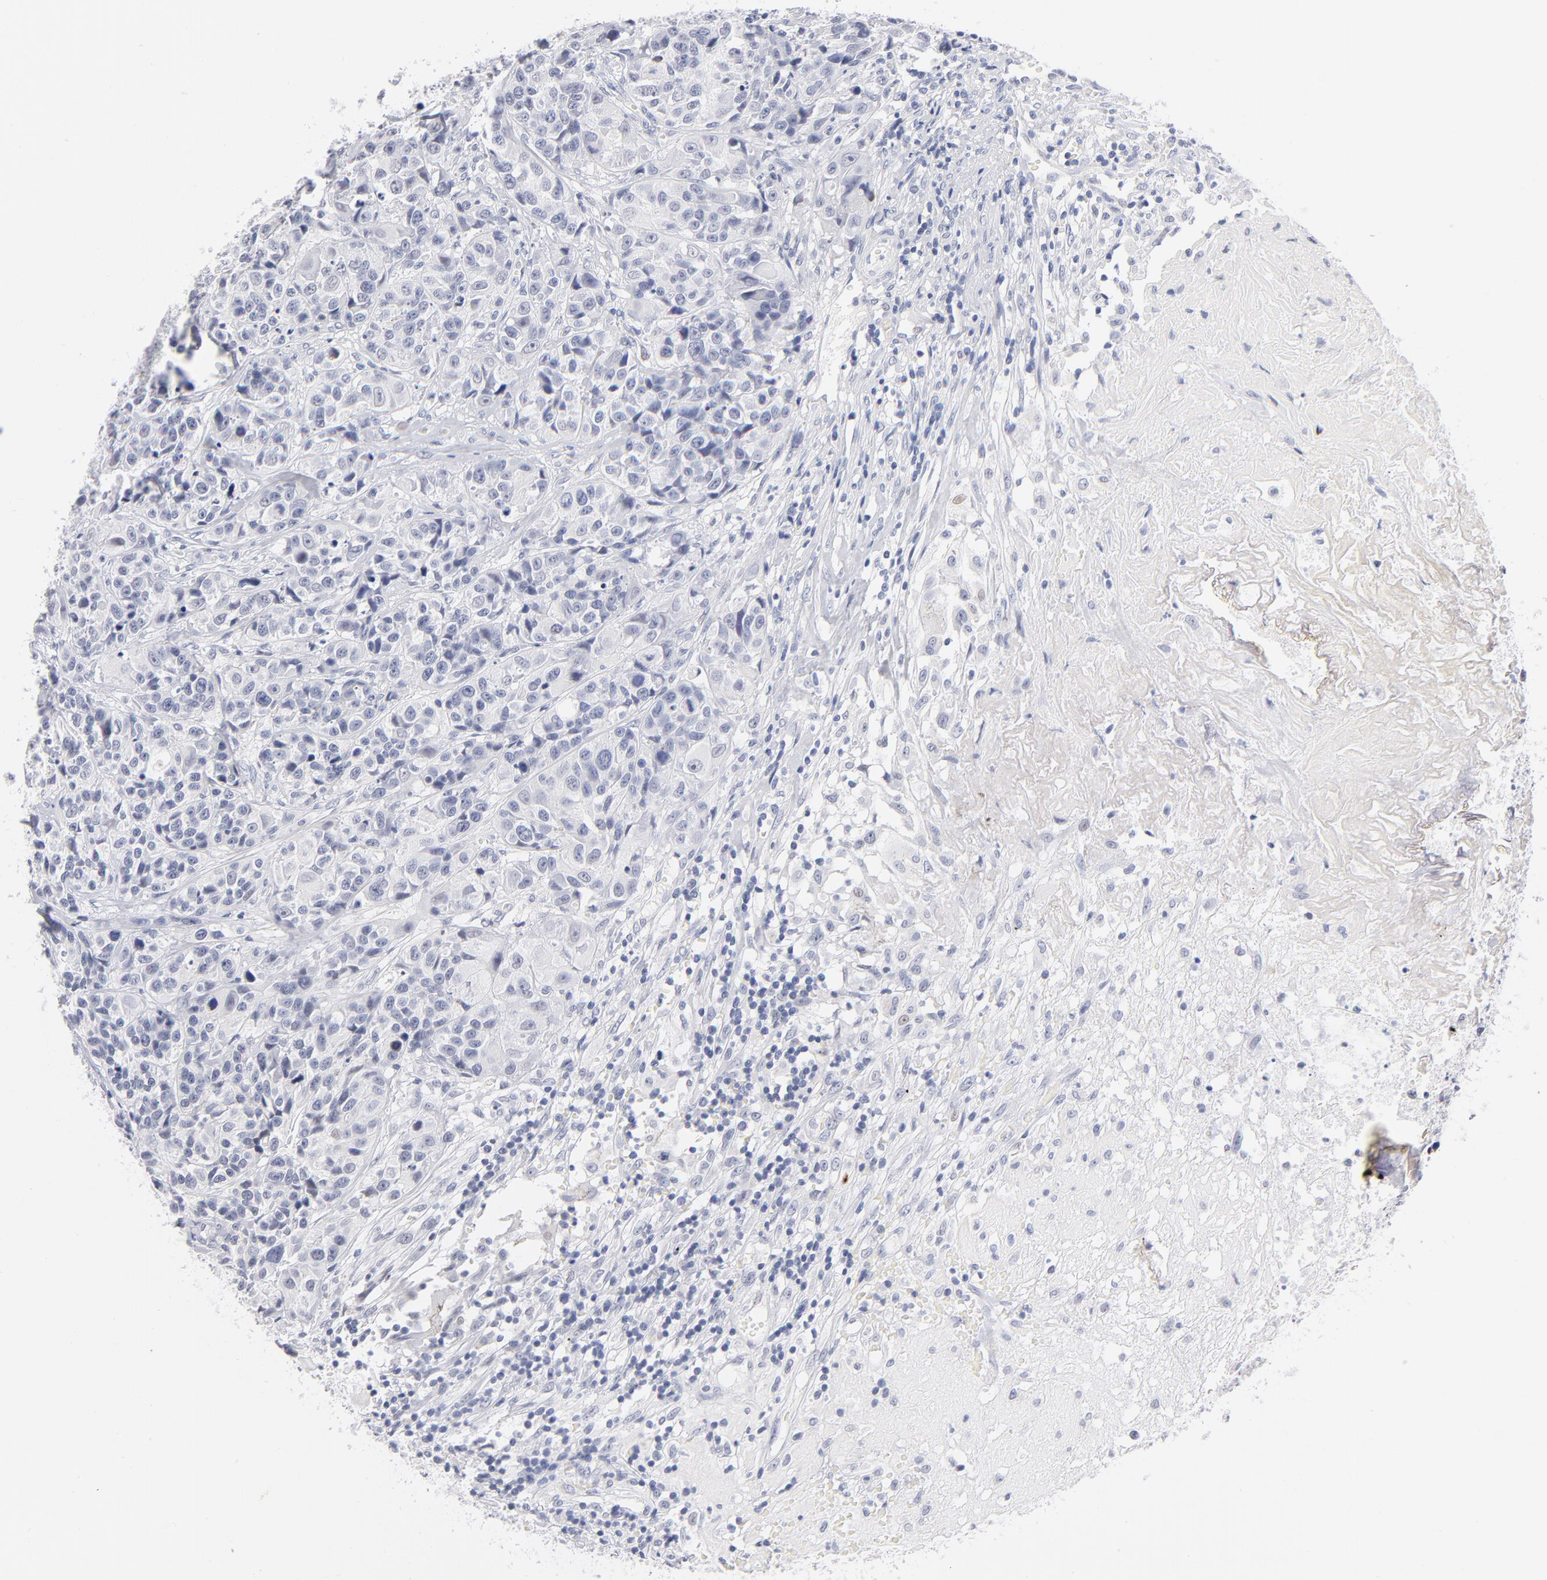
{"staining": {"intensity": "negative", "quantity": "none", "location": "none"}, "tissue": "urothelial cancer", "cell_type": "Tumor cells", "image_type": "cancer", "snomed": [{"axis": "morphology", "description": "Urothelial carcinoma, High grade"}, {"axis": "topography", "description": "Urinary bladder"}], "caption": "A histopathology image of urothelial cancer stained for a protein shows no brown staining in tumor cells.", "gene": "KHNYN", "patient": {"sex": "female", "age": 81}}